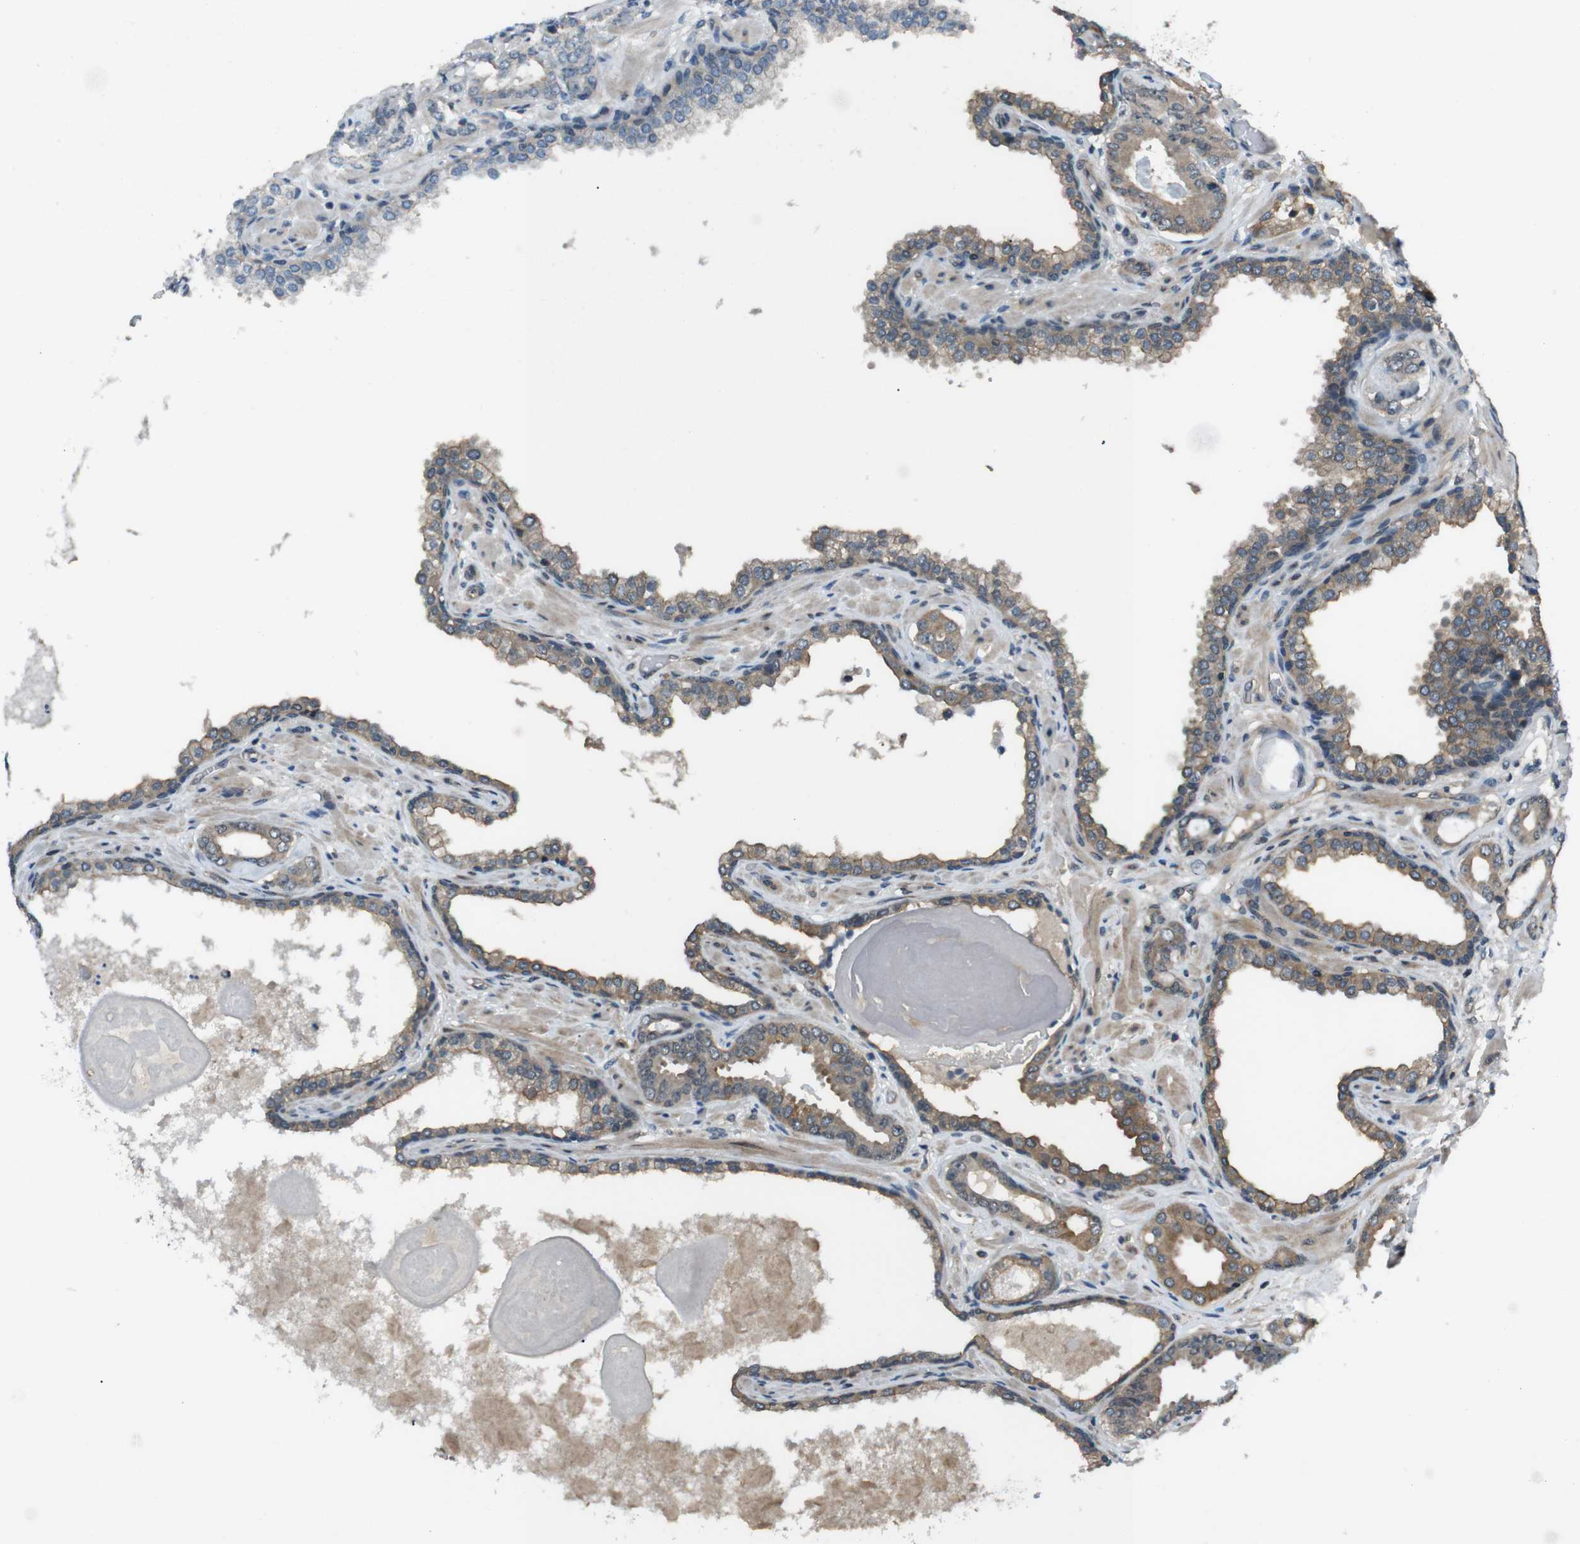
{"staining": {"intensity": "weak", "quantity": ">75%", "location": "cytoplasmic/membranous"}, "tissue": "prostate cancer", "cell_type": "Tumor cells", "image_type": "cancer", "snomed": [{"axis": "morphology", "description": "Adenocarcinoma, Low grade"}, {"axis": "topography", "description": "Prostate"}], "caption": "This is an image of immunohistochemistry staining of prostate cancer (low-grade adenocarcinoma), which shows weak positivity in the cytoplasmic/membranous of tumor cells.", "gene": "TIAM2", "patient": {"sex": "male", "age": 53}}